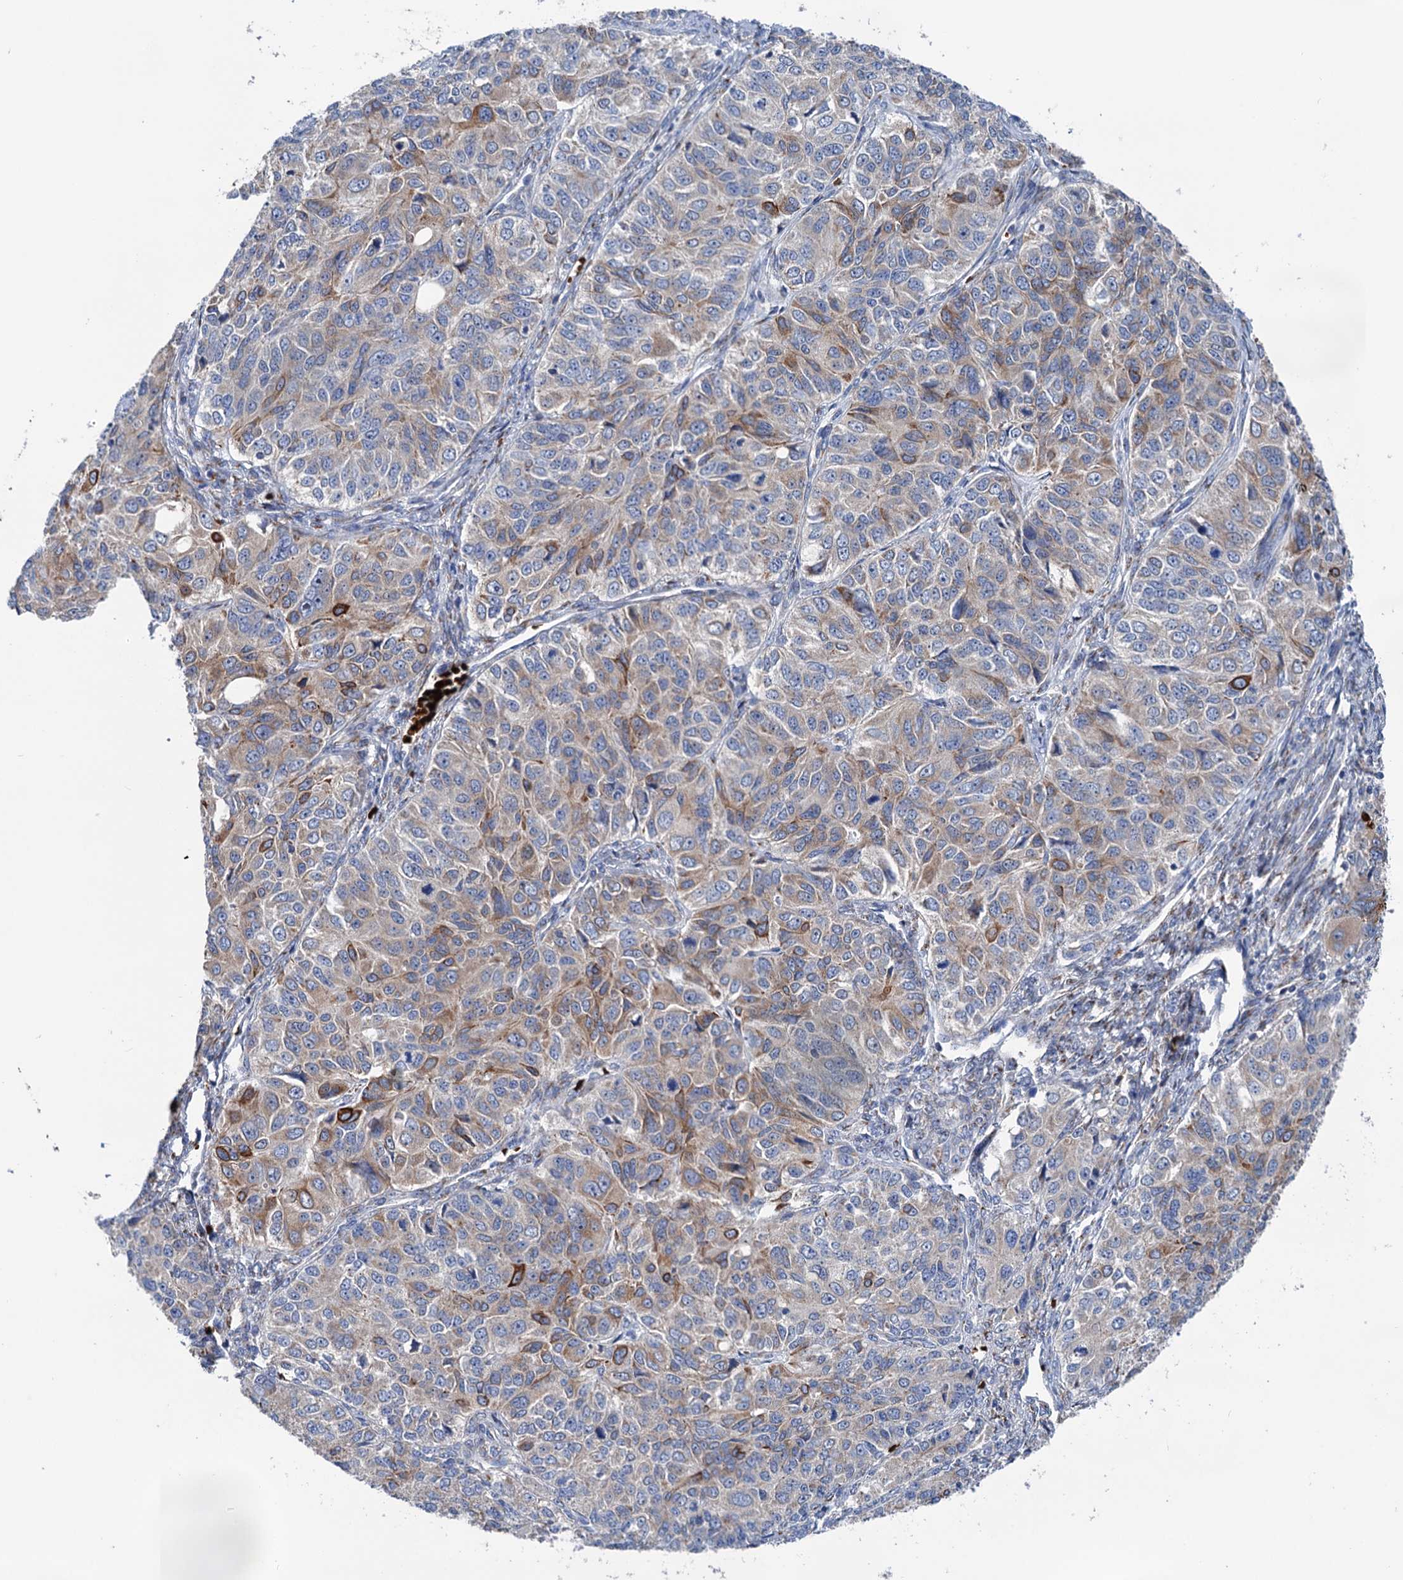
{"staining": {"intensity": "strong", "quantity": "<25%", "location": "cytoplasmic/membranous"}, "tissue": "ovarian cancer", "cell_type": "Tumor cells", "image_type": "cancer", "snomed": [{"axis": "morphology", "description": "Carcinoma, endometroid"}, {"axis": "topography", "description": "Ovary"}], "caption": "IHC of human ovarian endometroid carcinoma demonstrates medium levels of strong cytoplasmic/membranous expression in approximately <25% of tumor cells.", "gene": "EIPR1", "patient": {"sex": "female", "age": 51}}